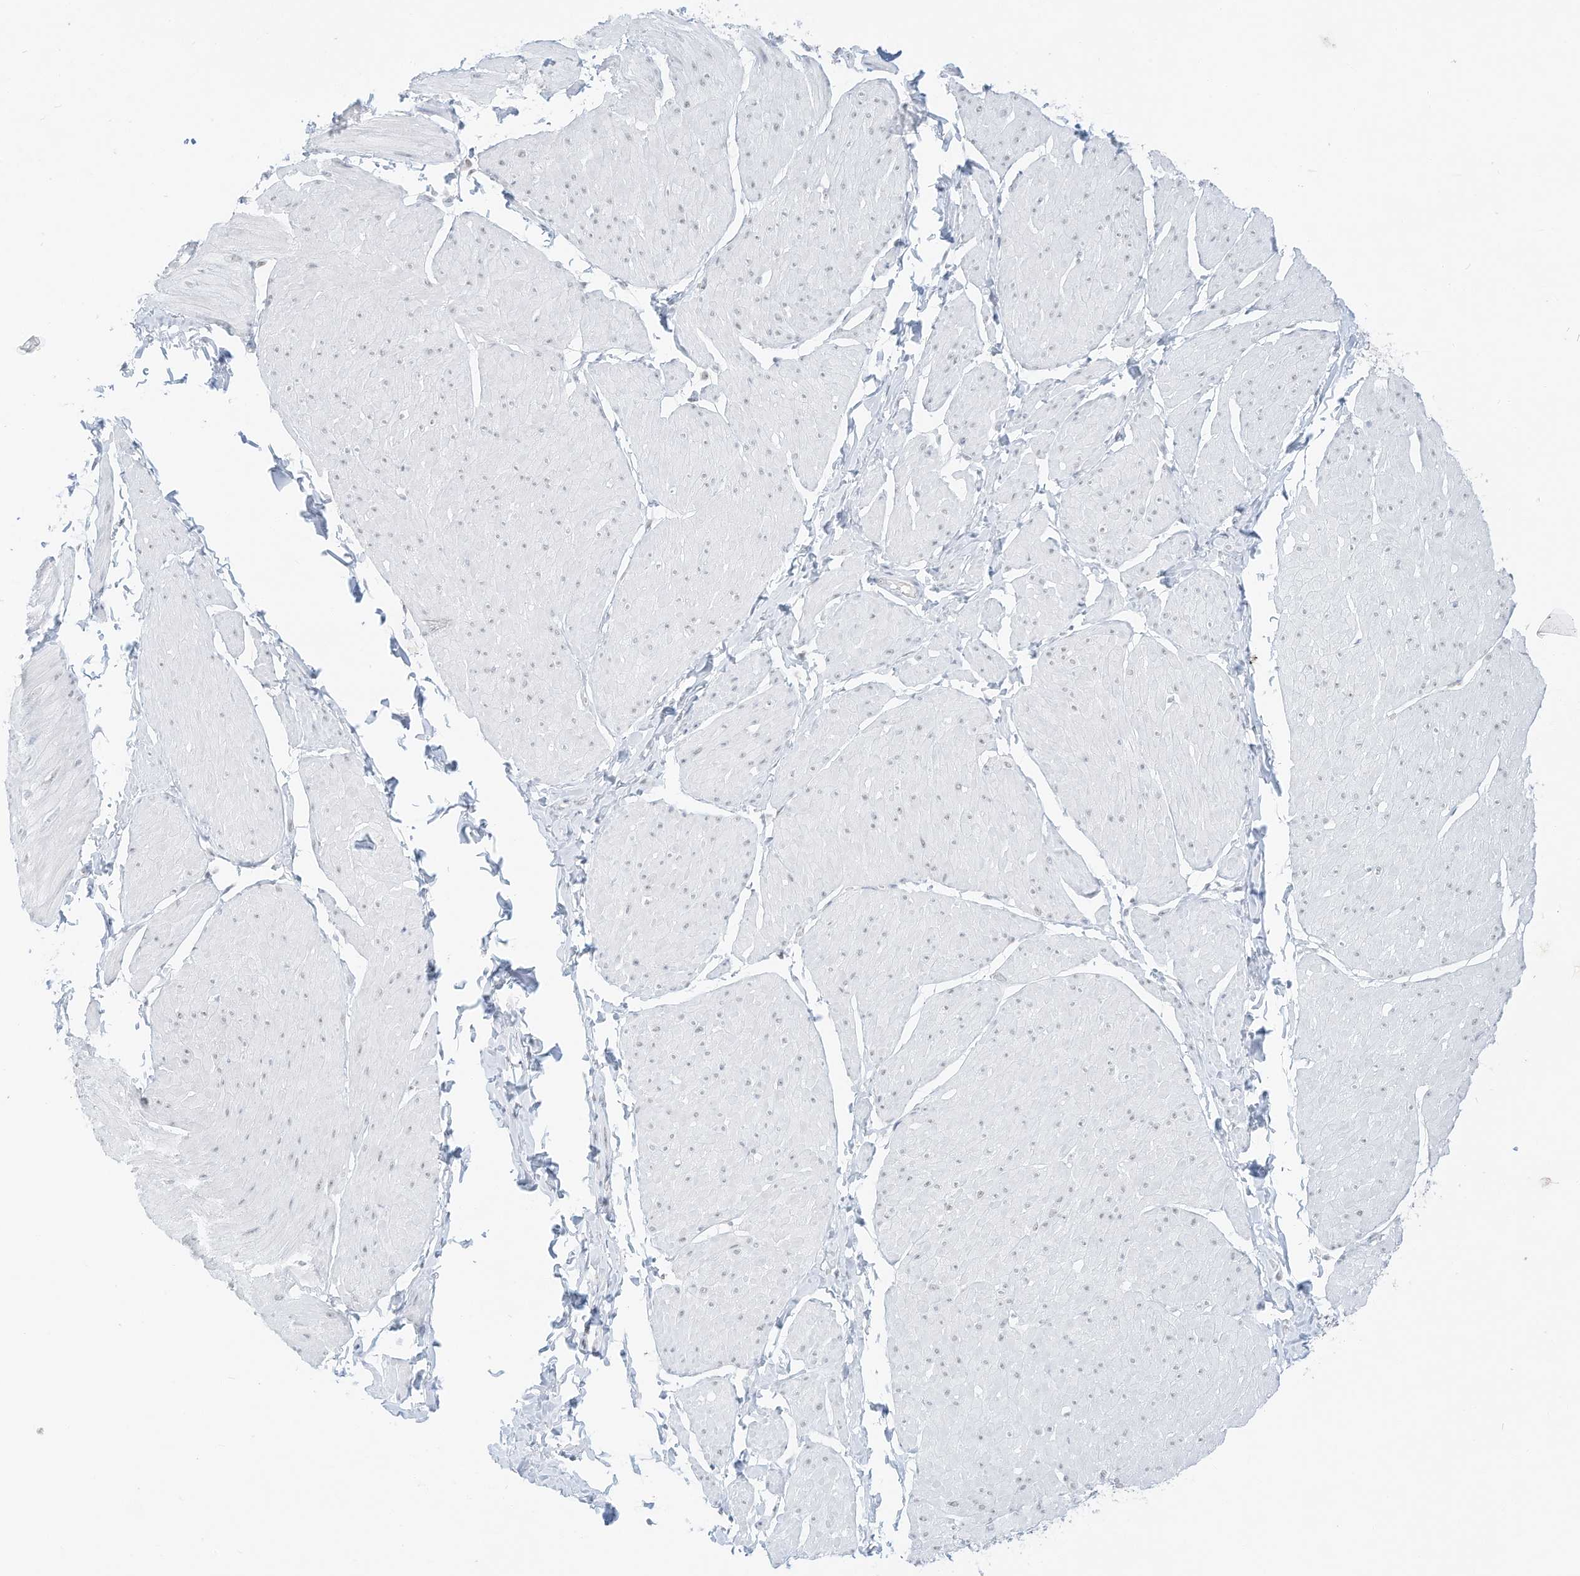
{"staining": {"intensity": "negative", "quantity": "none", "location": "none"}, "tissue": "smooth muscle", "cell_type": "Smooth muscle cells", "image_type": "normal", "snomed": [{"axis": "morphology", "description": "Urothelial carcinoma, High grade"}, {"axis": "topography", "description": "Urinary bladder"}], "caption": "DAB (3,3'-diaminobenzidine) immunohistochemical staining of normal human smooth muscle reveals no significant positivity in smooth muscle cells. (DAB IHC with hematoxylin counter stain).", "gene": "PGC", "patient": {"sex": "male", "age": 46}}